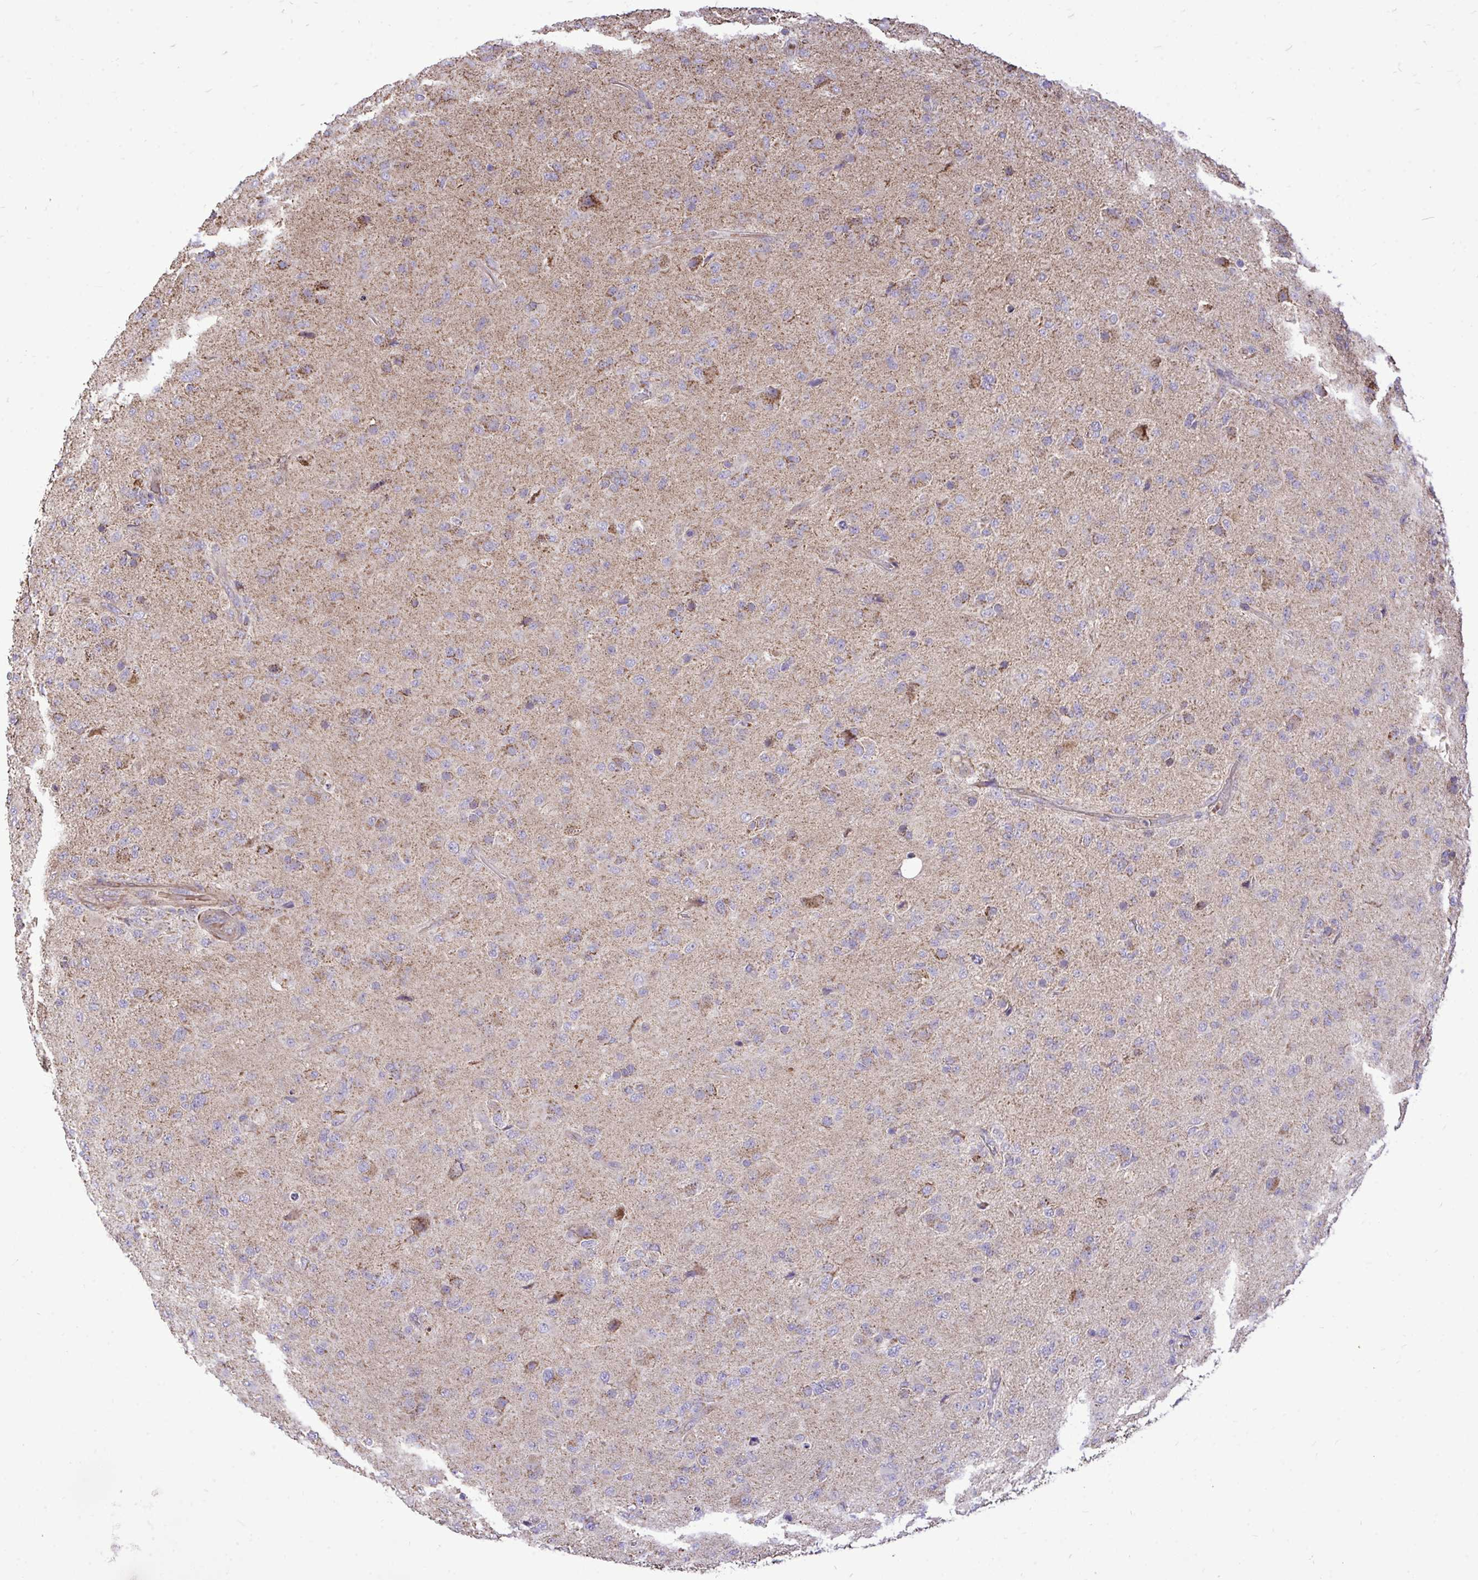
{"staining": {"intensity": "moderate", "quantity": "<25%", "location": "cytoplasmic/membranous"}, "tissue": "glioma", "cell_type": "Tumor cells", "image_type": "cancer", "snomed": [{"axis": "morphology", "description": "Glioma, malignant, Low grade"}, {"axis": "topography", "description": "Brain"}], "caption": "Immunohistochemical staining of human malignant glioma (low-grade) shows low levels of moderate cytoplasmic/membranous protein positivity in approximately <25% of tumor cells.", "gene": "UBE2C", "patient": {"sex": "male", "age": 65}}